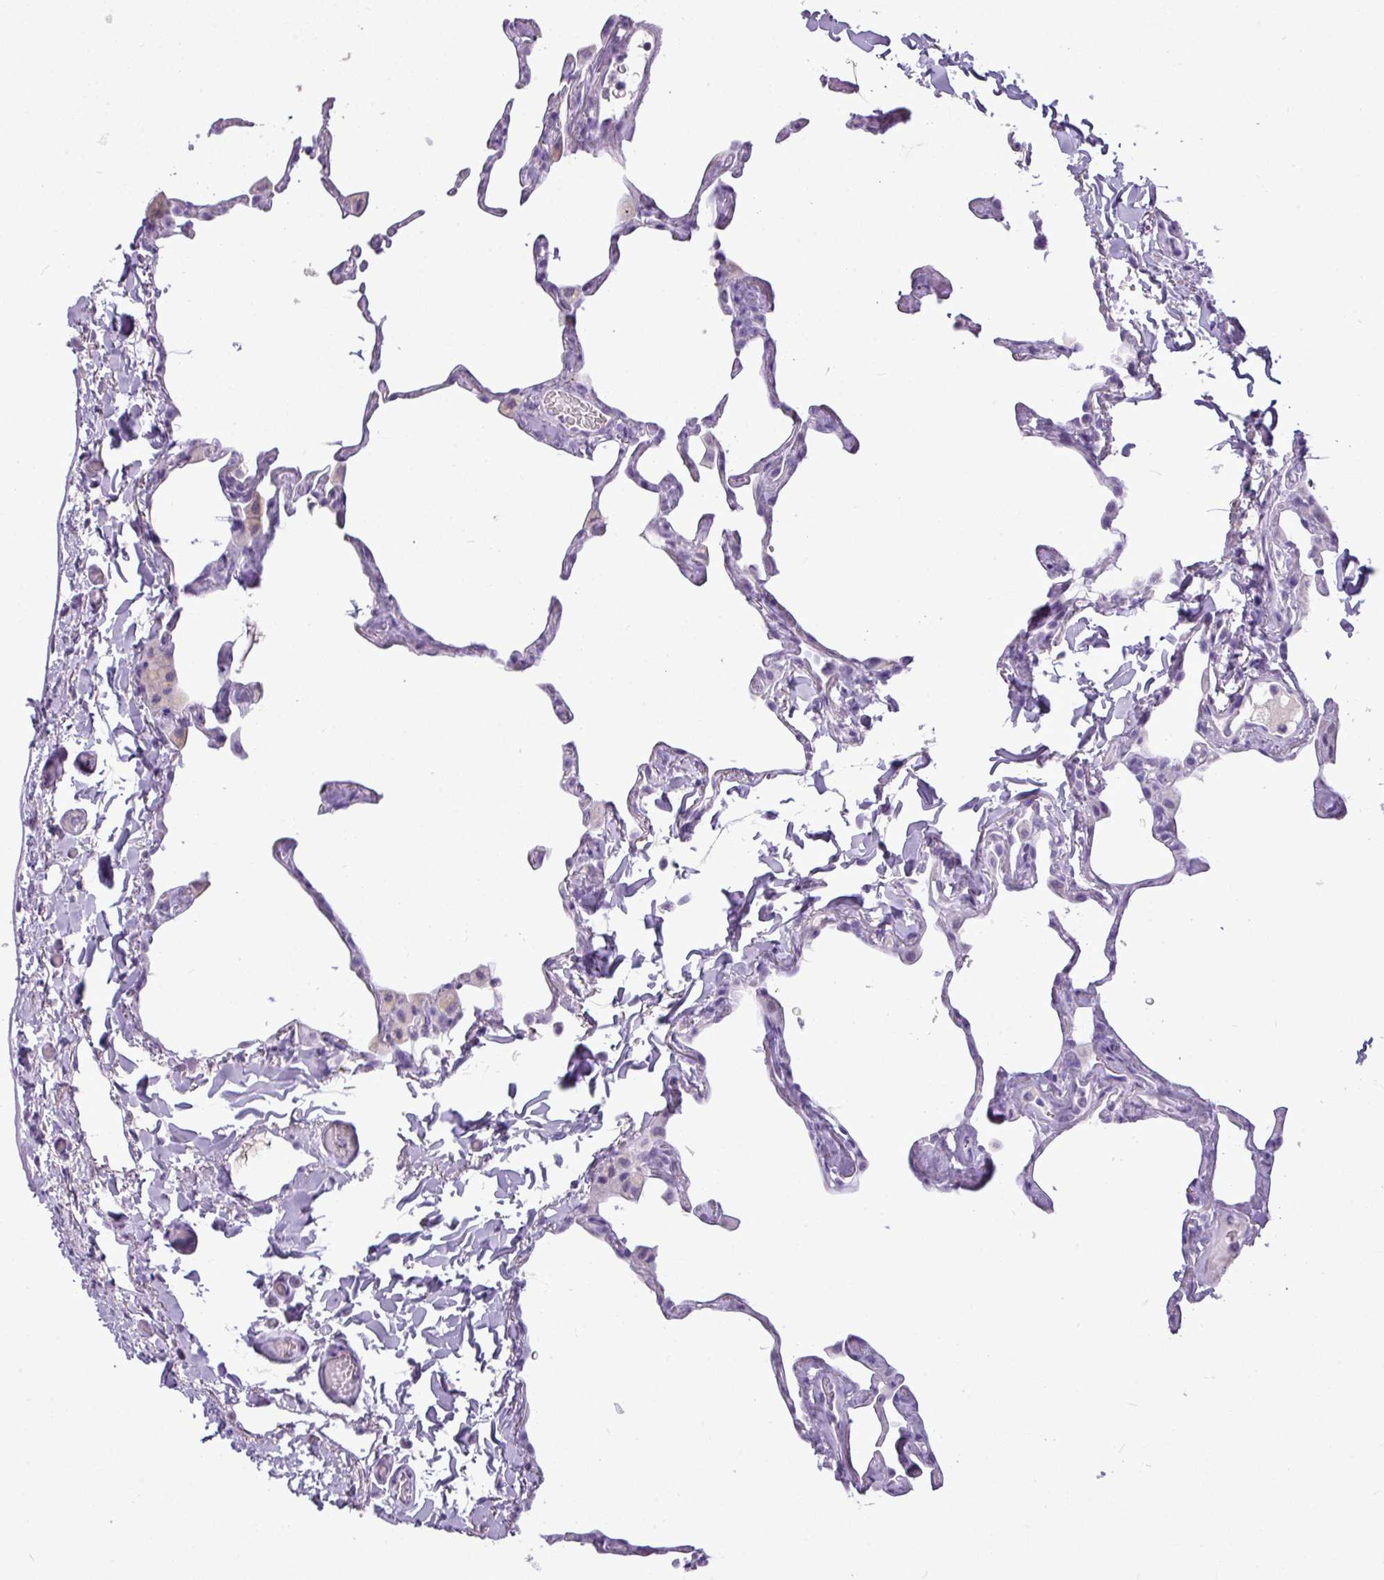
{"staining": {"intensity": "negative", "quantity": "none", "location": "none"}, "tissue": "lung", "cell_type": "Alveolar cells", "image_type": "normal", "snomed": [{"axis": "morphology", "description": "Normal tissue, NOS"}, {"axis": "topography", "description": "Lung"}], "caption": "A high-resolution image shows immunohistochemistry (IHC) staining of benign lung, which displays no significant positivity in alveolar cells.", "gene": "TMEM91", "patient": {"sex": "male", "age": 65}}